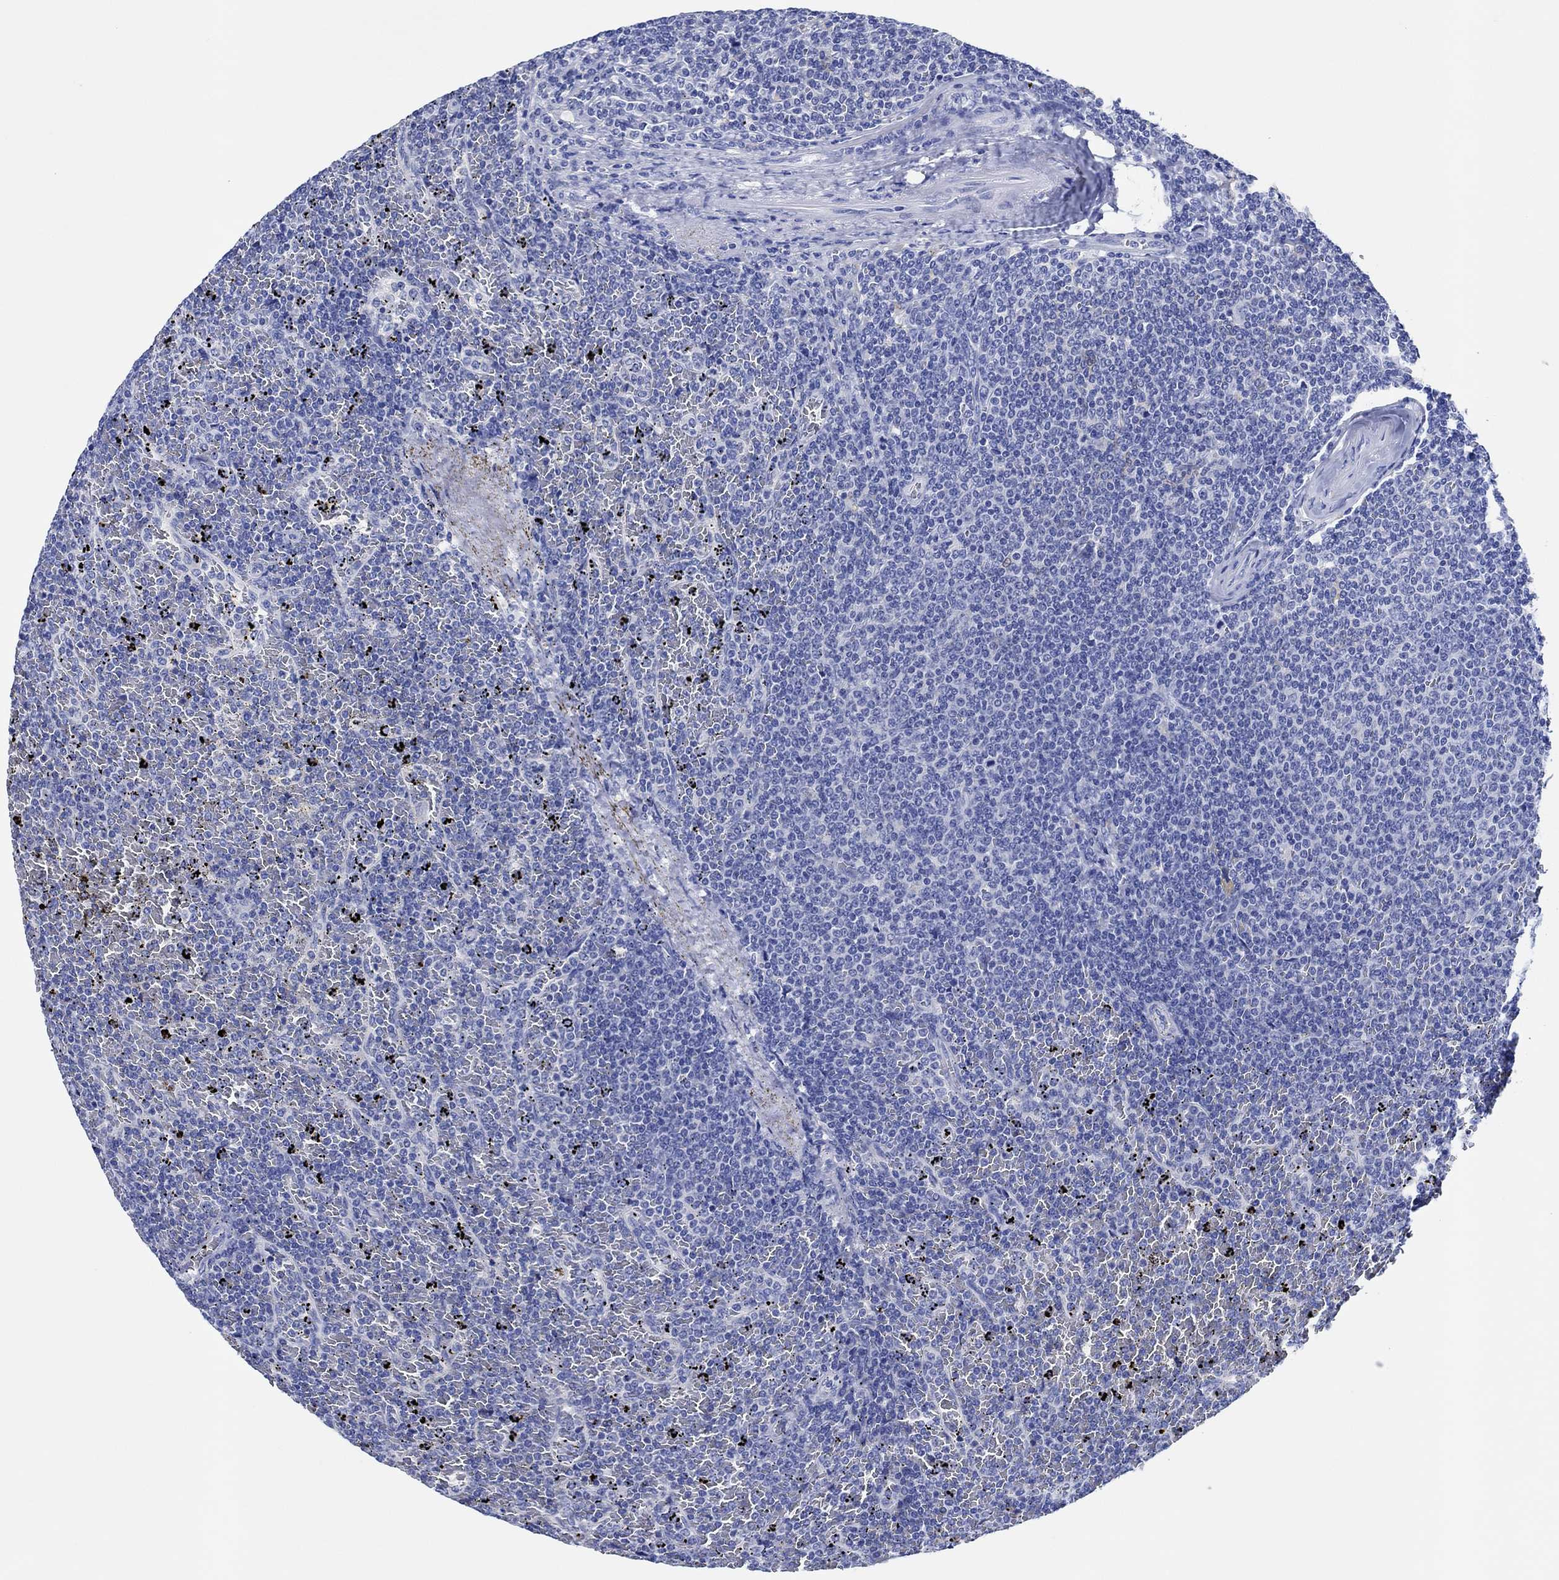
{"staining": {"intensity": "negative", "quantity": "none", "location": "none"}, "tissue": "lymphoma", "cell_type": "Tumor cells", "image_type": "cancer", "snomed": [{"axis": "morphology", "description": "Malignant lymphoma, non-Hodgkin's type, Low grade"}, {"axis": "topography", "description": "Spleen"}], "caption": "IHC photomicrograph of lymphoma stained for a protein (brown), which reveals no expression in tumor cells.", "gene": "CPNE6", "patient": {"sex": "female", "age": 77}}